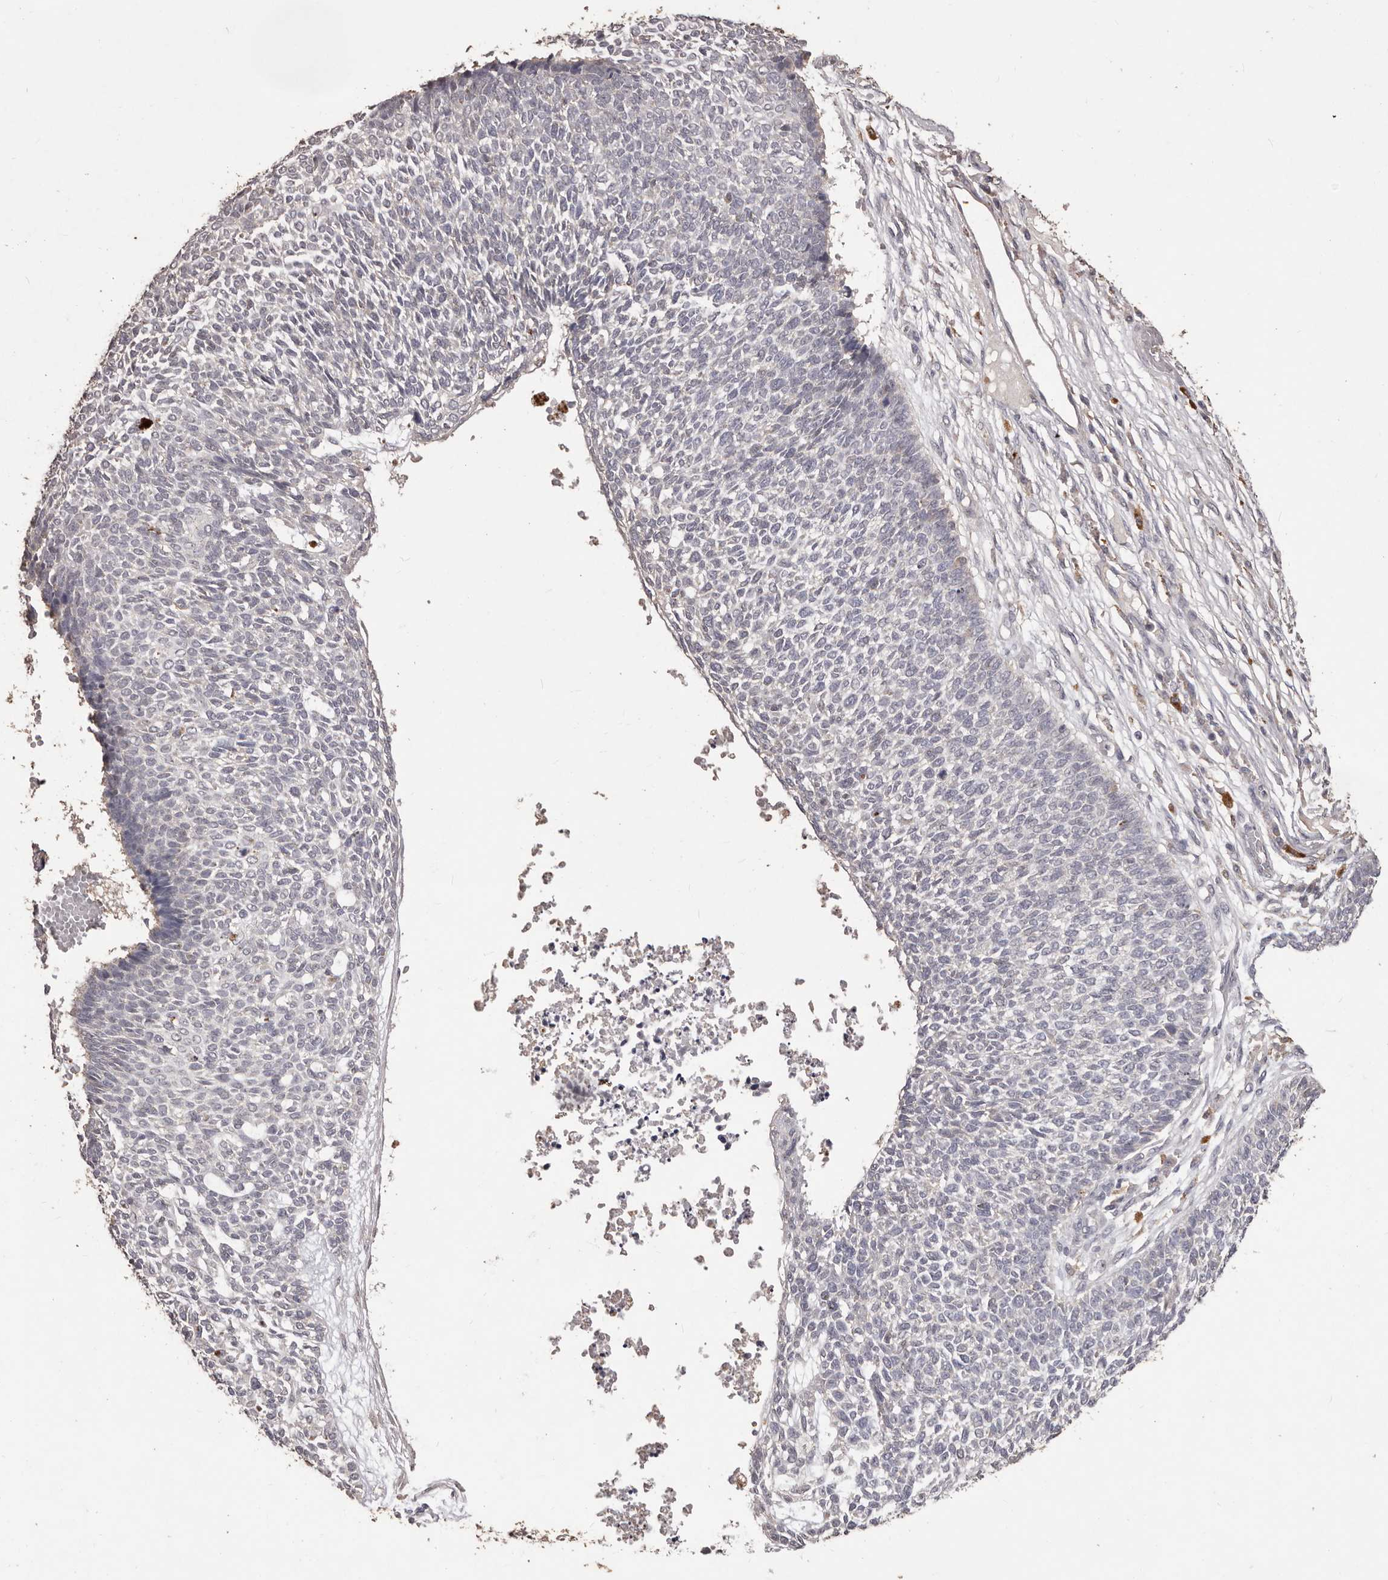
{"staining": {"intensity": "negative", "quantity": "none", "location": "none"}, "tissue": "skin cancer", "cell_type": "Tumor cells", "image_type": "cancer", "snomed": [{"axis": "morphology", "description": "Basal cell carcinoma"}, {"axis": "topography", "description": "Skin"}], "caption": "Protein analysis of skin cancer (basal cell carcinoma) demonstrates no significant staining in tumor cells.", "gene": "PRSS27", "patient": {"sex": "female", "age": 84}}